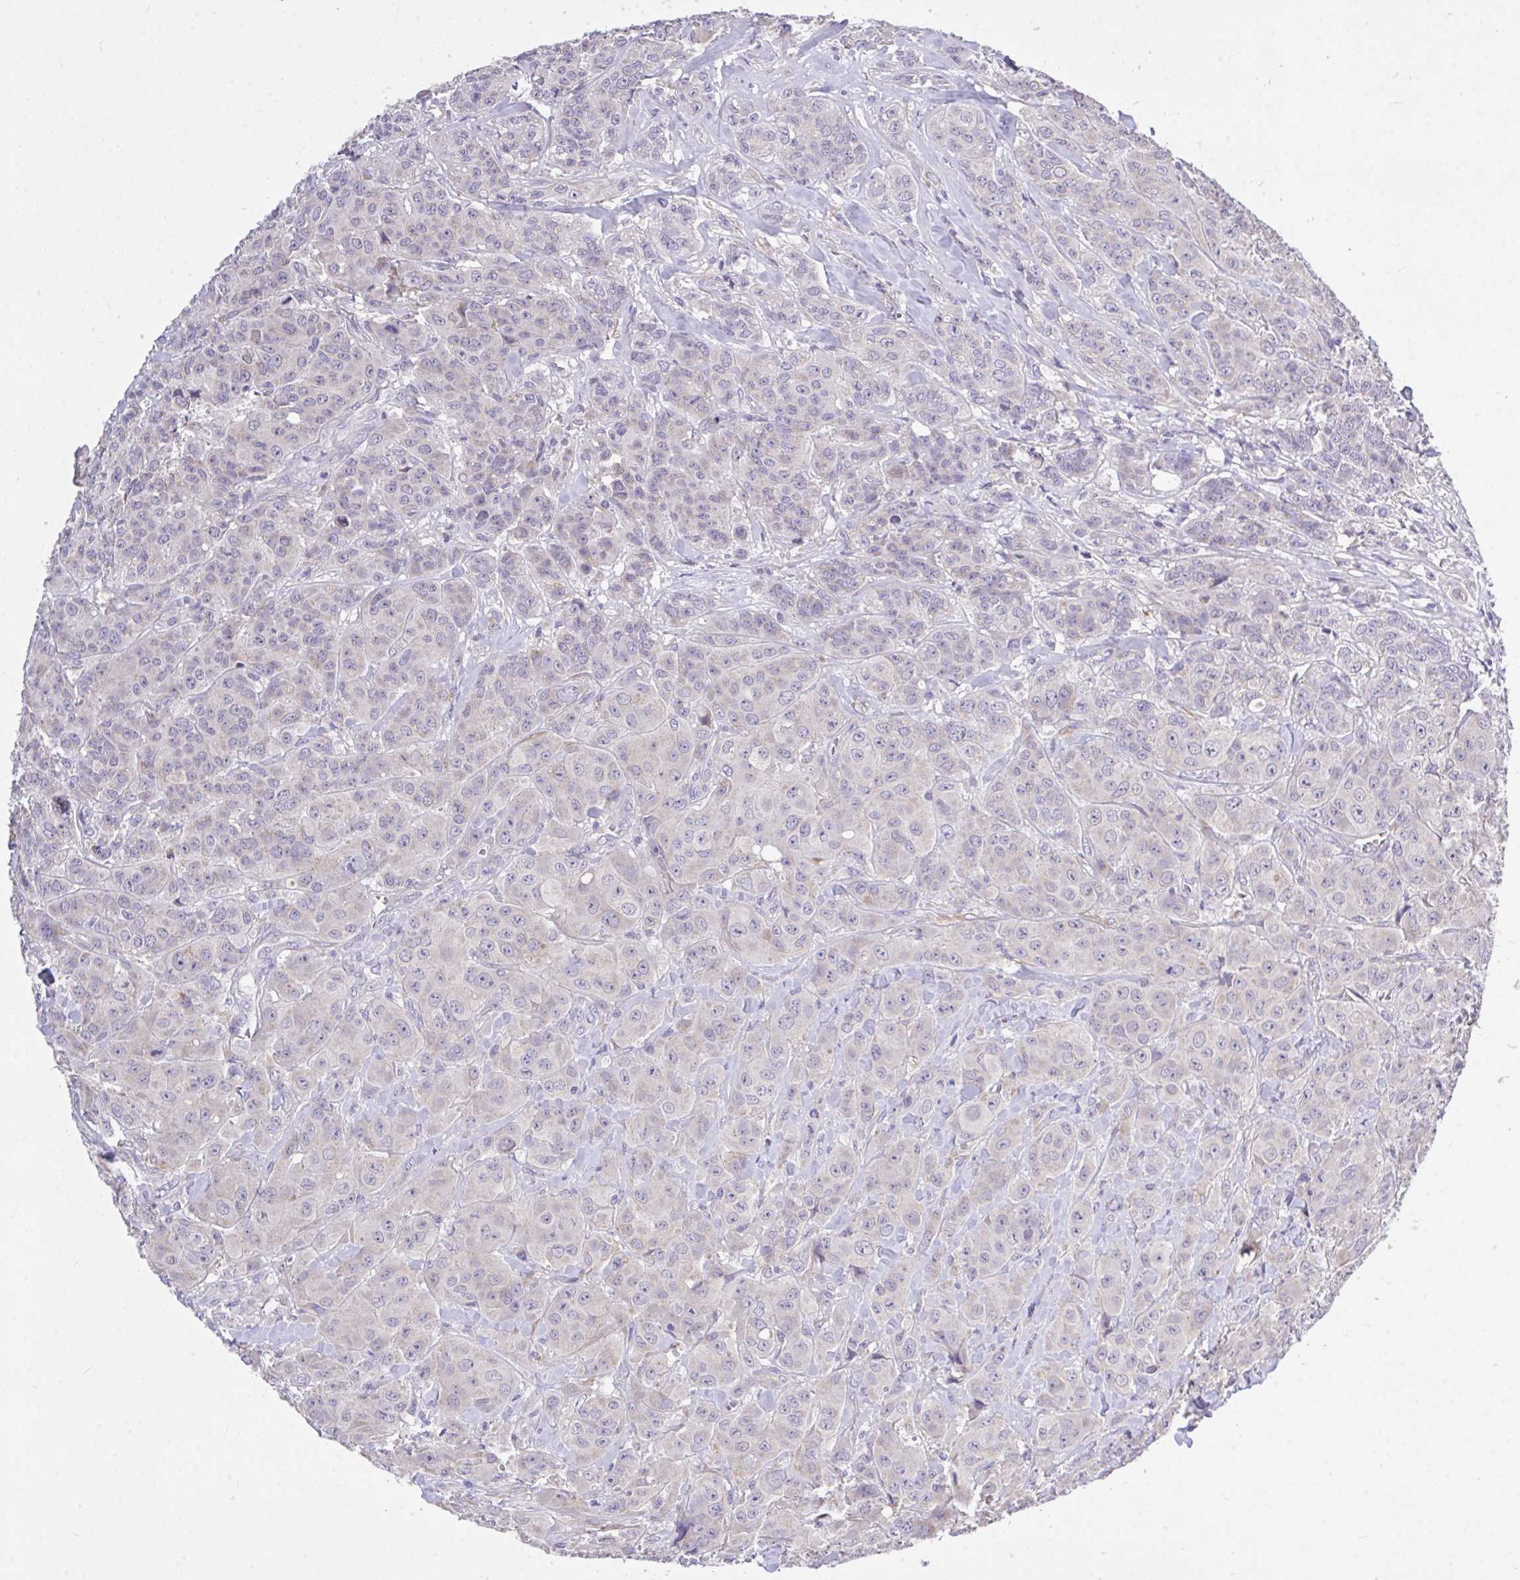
{"staining": {"intensity": "weak", "quantity": "<25%", "location": "cytoplasmic/membranous"}, "tissue": "breast cancer", "cell_type": "Tumor cells", "image_type": "cancer", "snomed": [{"axis": "morphology", "description": "Normal tissue, NOS"}, {"axis": "morphology", "description": "Duct carcinoma"}, {"axis": "topography", "description": "Breast"}], "caption": "The immunohistochemistry image has no significant positivity in tumor cells of breast cancer tissue.", "gene": "MPC2", "patient": {"sex": "female", "age": 43}}